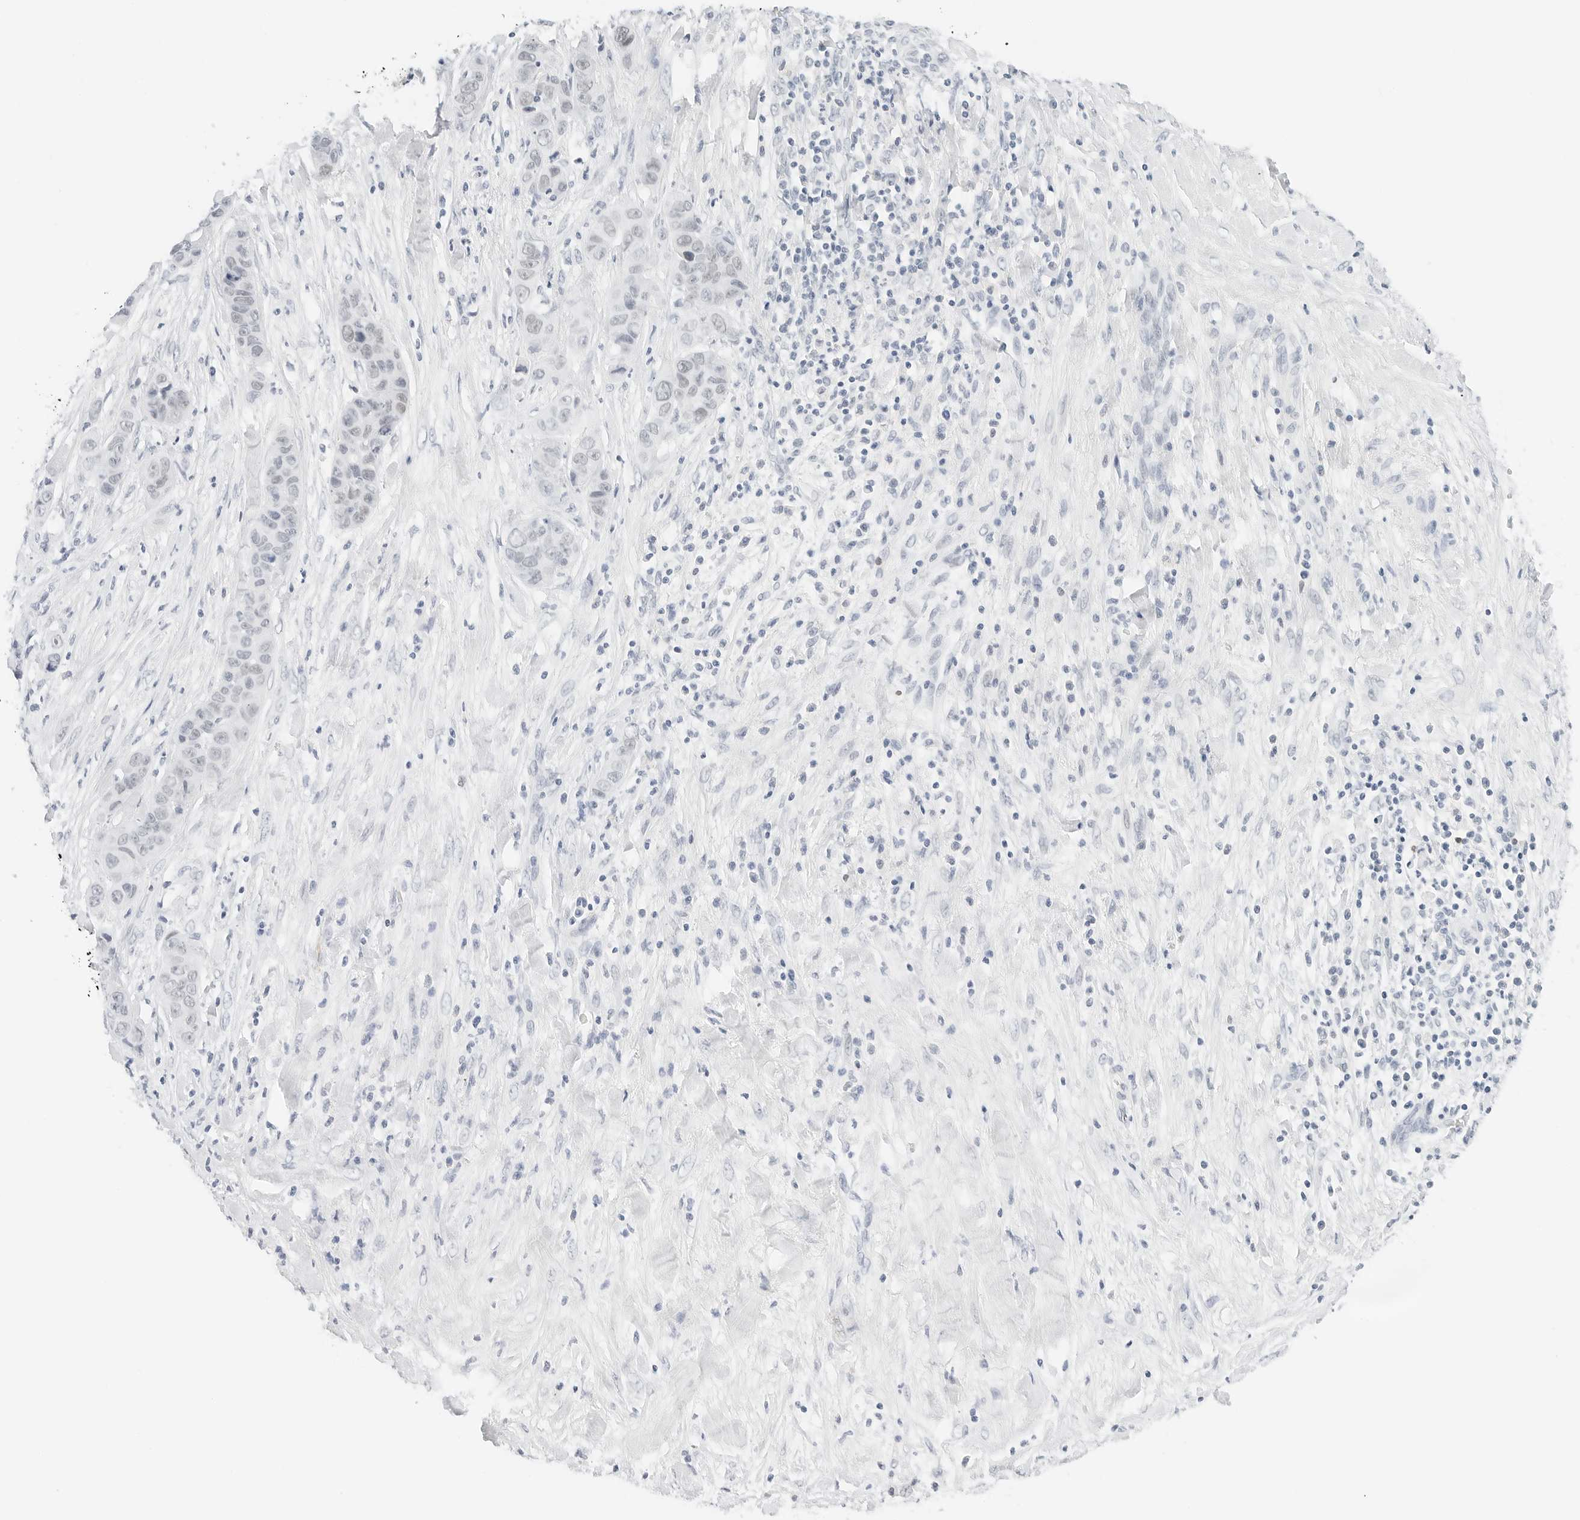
{"staining": {"intensity": "negative", "quantity": "none", "location": "none"}, "tissue": "liver cancer", "cell_type": "Tumor cells", "image_type": "cancer", "snomed": [{"axis": "morphology", "description": "Cholangiocarcinoma"}, {"axis": "topography", "description": "Liver"}], "caption": "There is no significant positivity in tumor cells of cholangiocarcinoma (liver). (DAB immunohistochemistry (IHC), high magnification).", "gene": "CD22", "patient": {"sex": "female", "age": 52}}